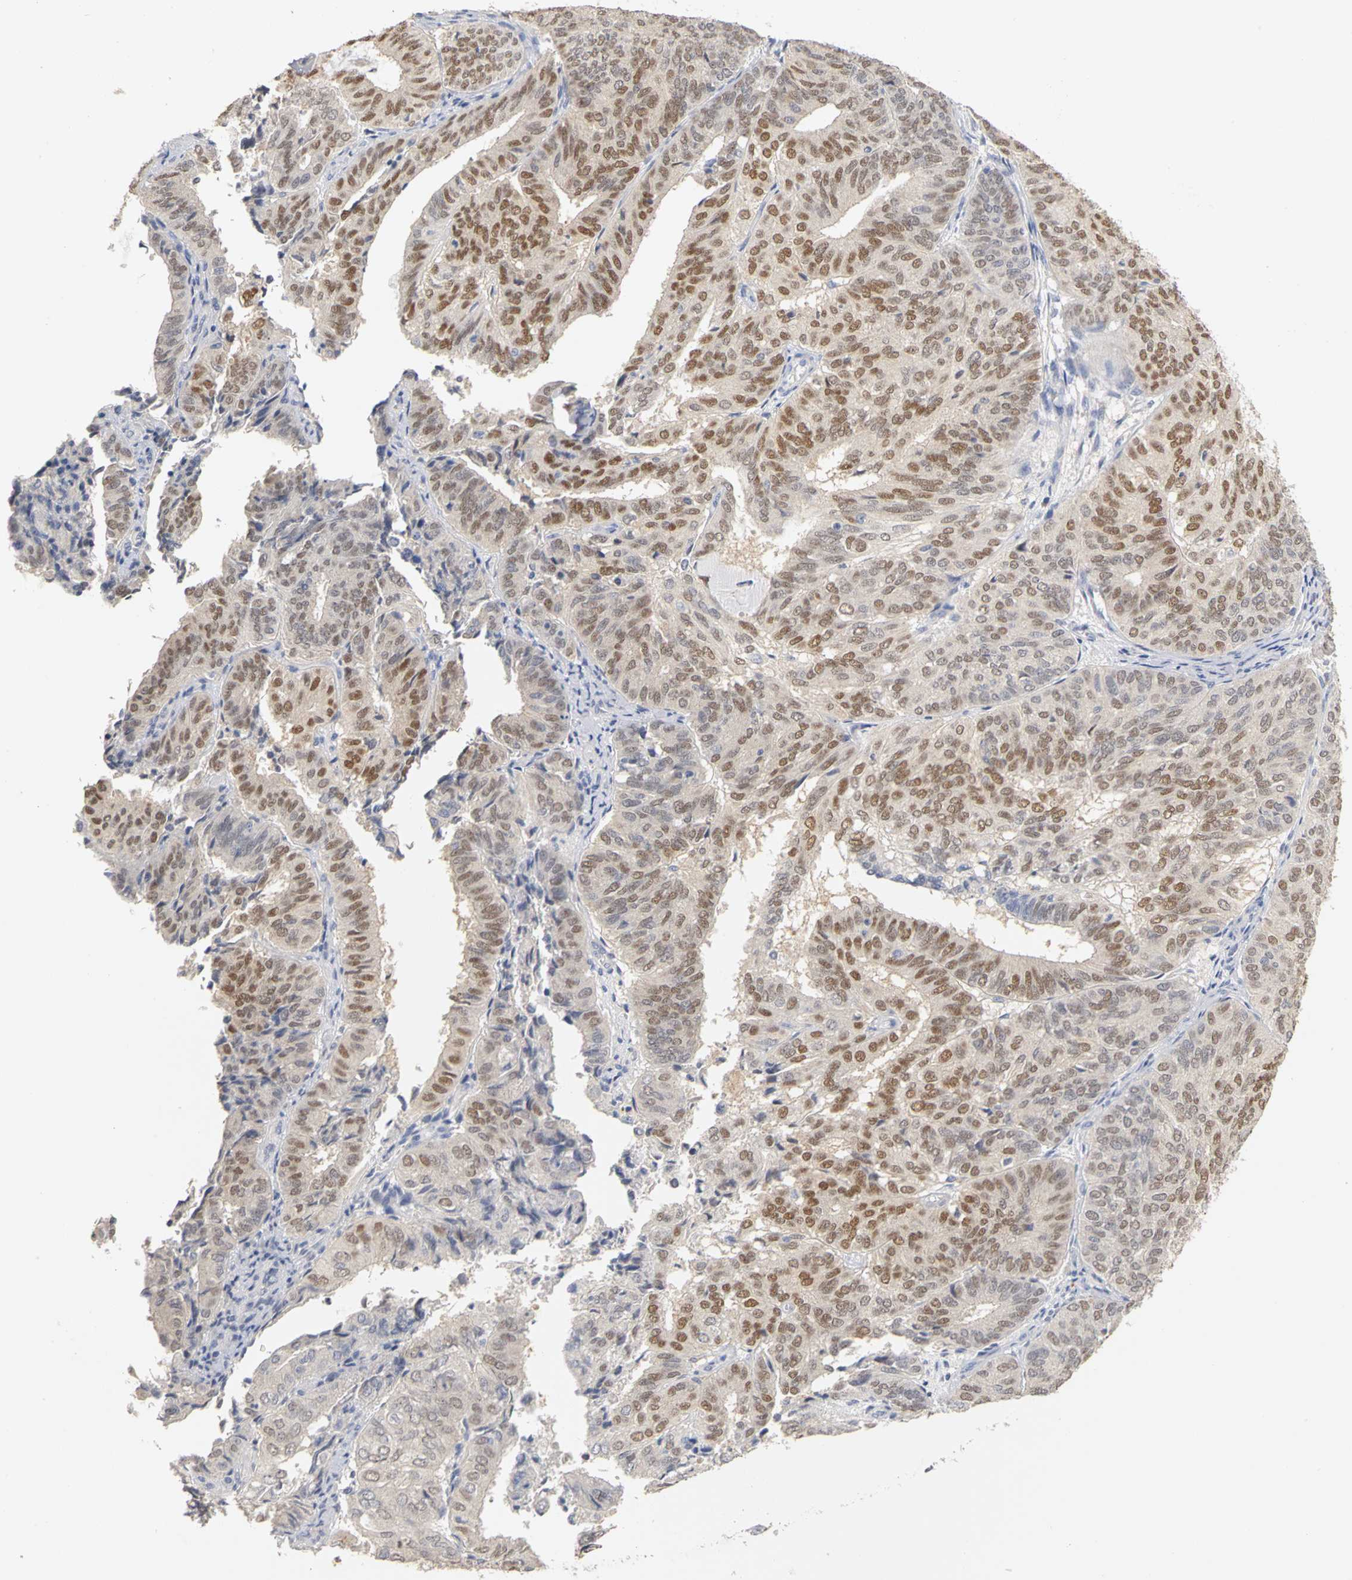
{"staining": {"intensity": "moderate", "quantity": ">75%", "location": "nuclear"}, "tissue": "endometrial cancer", "cell_type": "Tumor cells", "image_type": "cancer", "snomed": [{"axis": "morphology", "description": "Adenocarcinoma, NOS"}, {"axis": "topography", "description": "Uterus"}], "caption": "A brown stain labels moderate nuclear positivity of a protein in human endometrial adenocarcinoma tumor cells.", "gene": "PGR", "patient": {"sex": "female", "age": 60}}